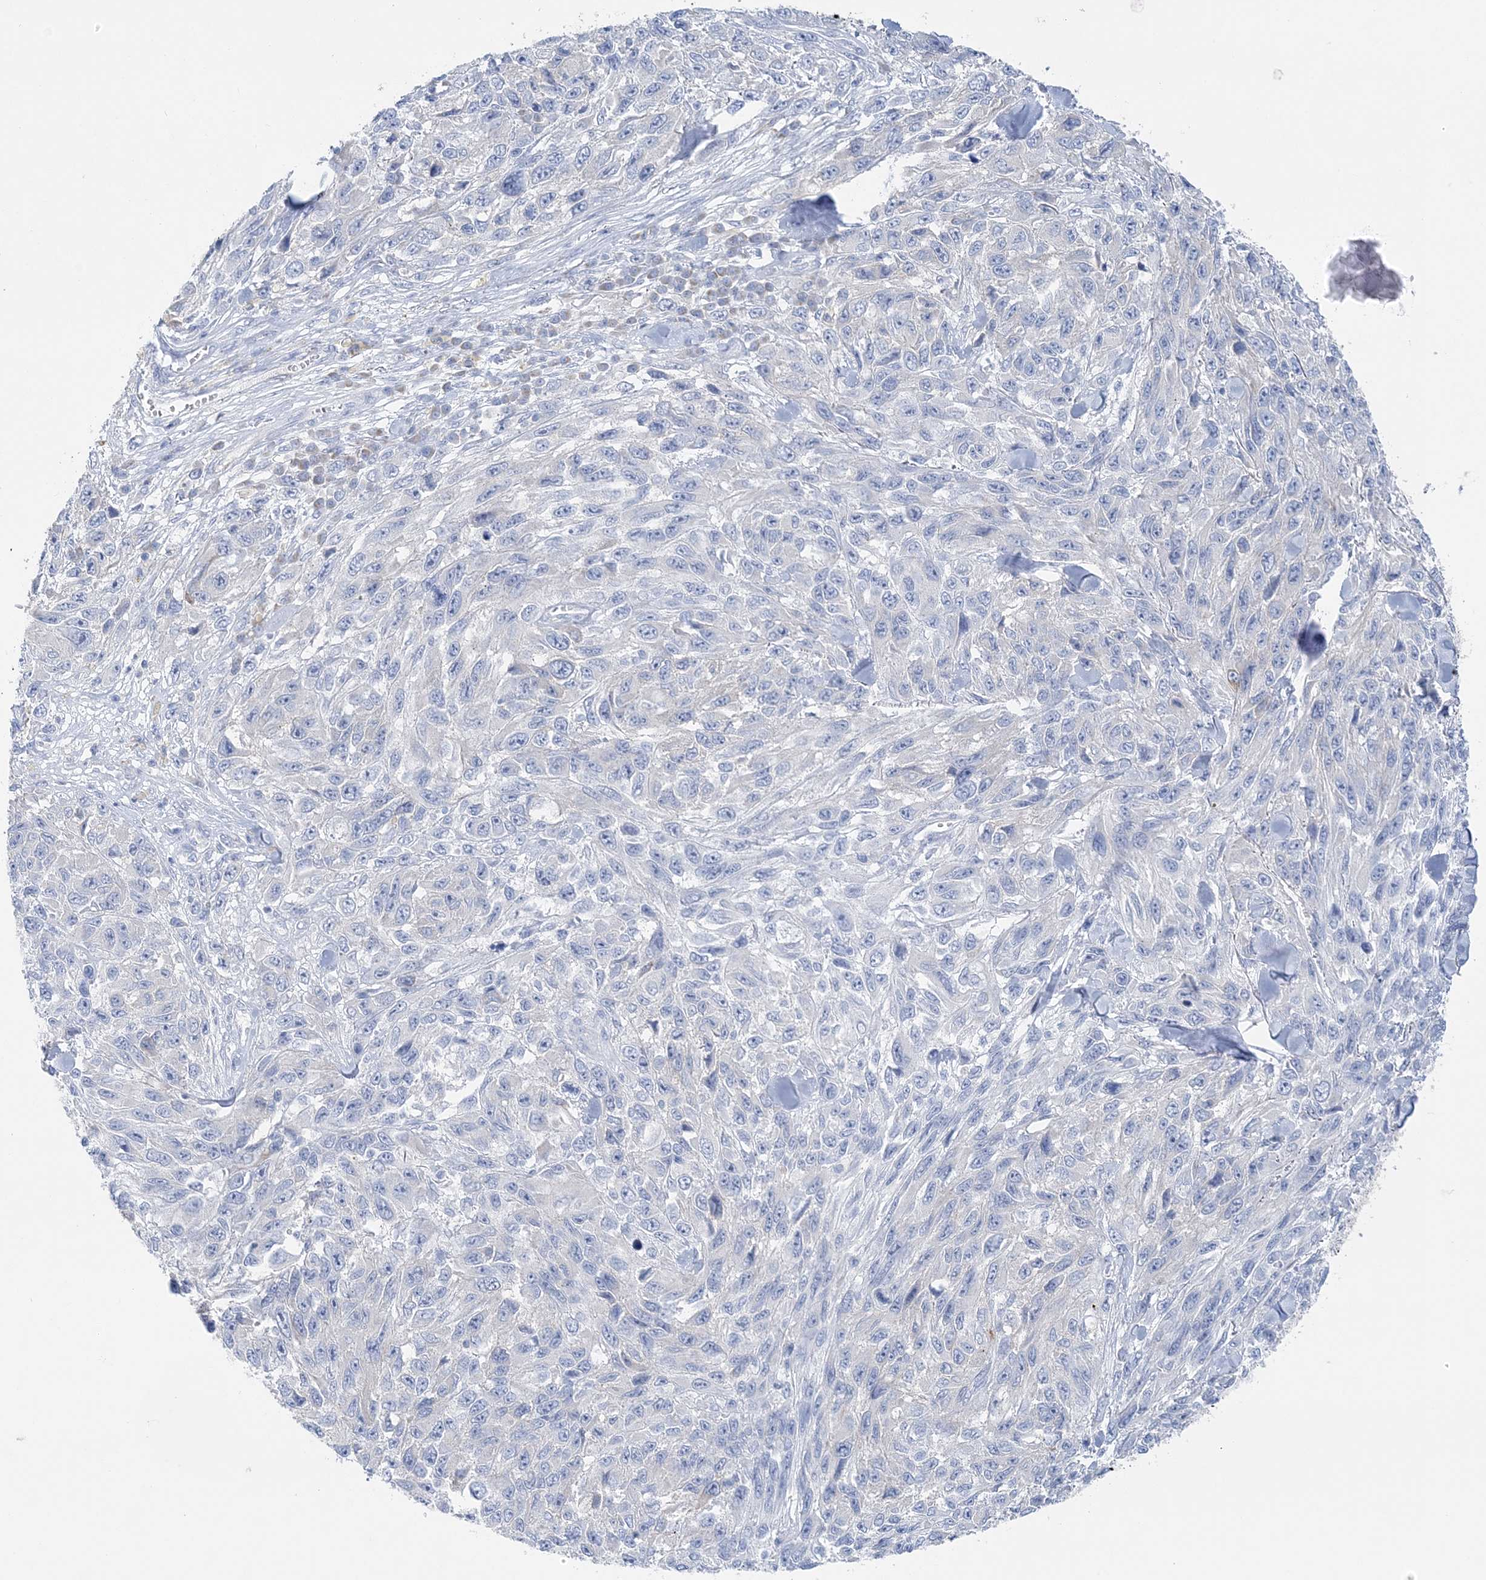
{"staining": {"intensity": "negative", "quantity": "none", "location": "none"}, "tissue": "melanoma", "cell_type": "Tumor cells", "image_type": "cancer", "snomed": [{"axis": "morphology", "description": "Malignant melanoma, NOS"}, {"axis": "topography", "description": "Skin"}], "caption": "Immunohistochemical staining of melanoma demonstrates no significant staining in tumor cells.", "gene": "SLC5A6", "patient": {"sex": "female", "age": 96}}